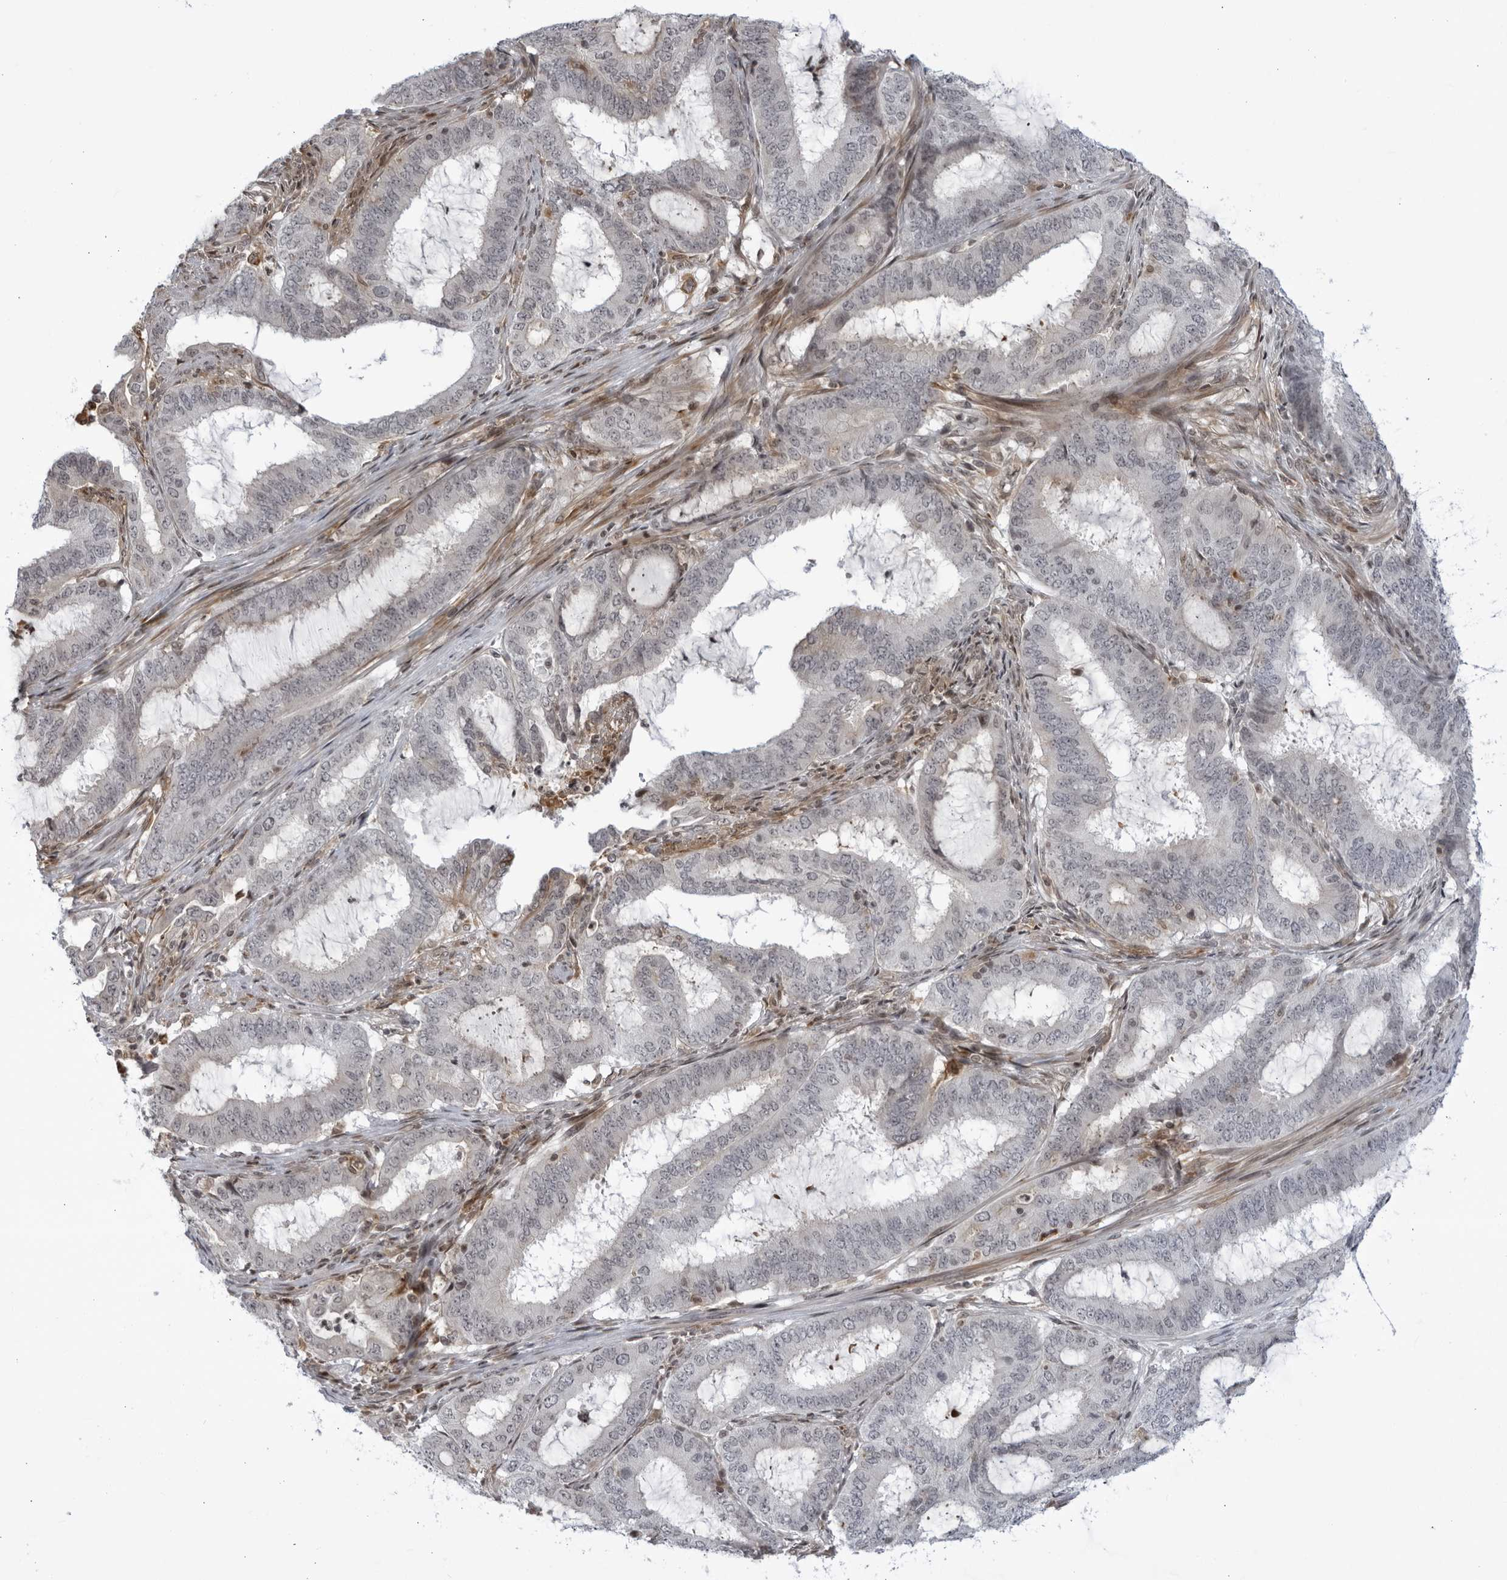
{"staining": {"intensity": "negative", "quantity": "none", "location": "none"}, "tissue": "endometrial cancer", "cell_type": "Tumor cells", "image_type": "cancer", "snomed": [{"axis": "morphology", "description": "Adenocarcinoma, NOS"}, {"axis": "topography", "description": "Endometrium"}], "caption": "Immunohistochemistry (IHC) photomicrograph of endometrial cancer stained for a protein (brown), which shows no staining in tumor cells. (DAB (3,3'-diaminobenzidine) IHC, high magnification).", "gene": "DTL", "patient": {"sex": "female", "age": 51}}